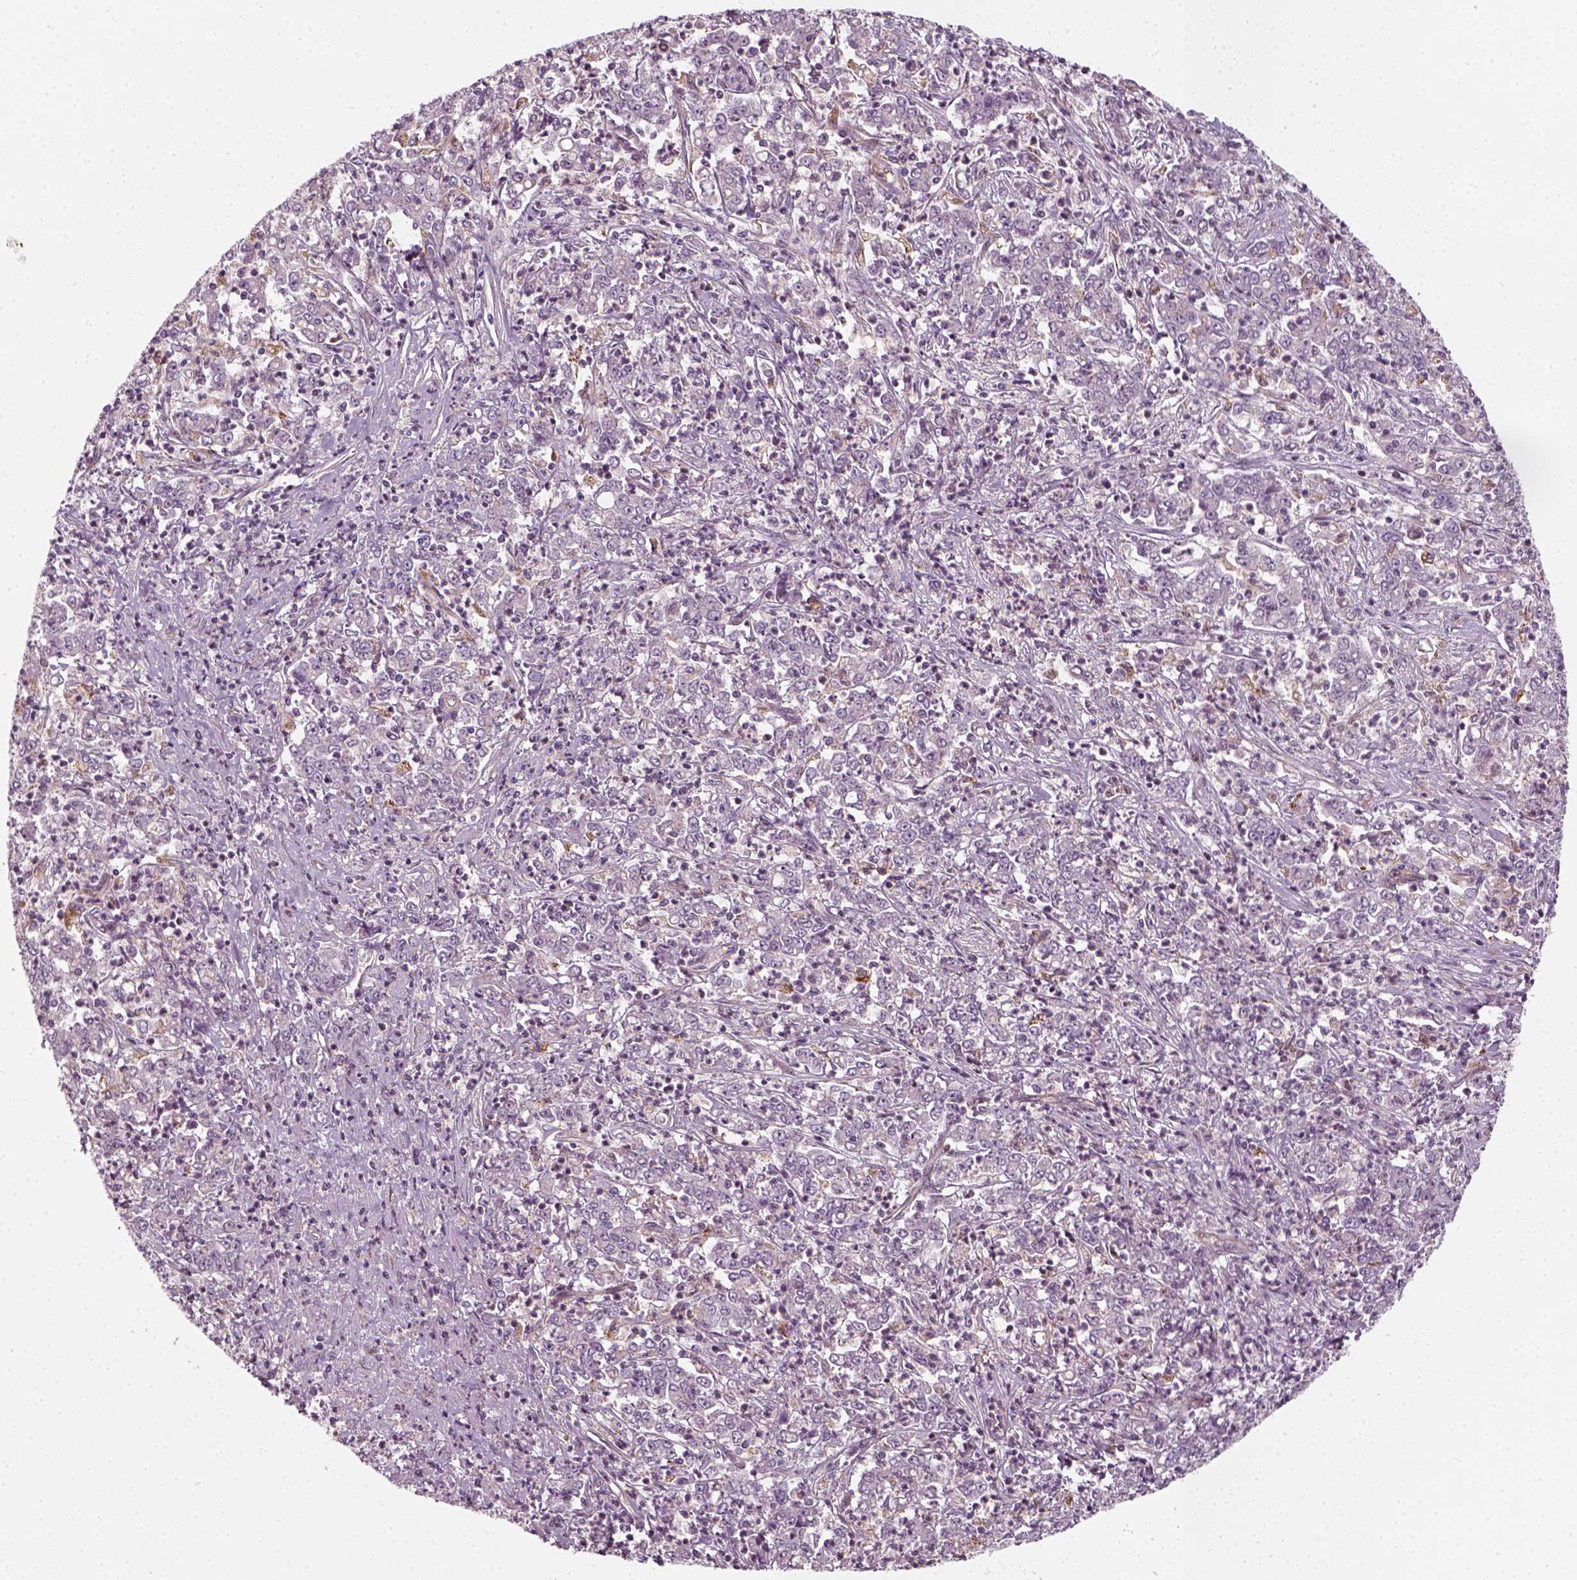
{"staining": {"intensity": "negative", "quantity": "none", "location": "none"}, "tissue": "stomach cancer", "cell_type": "Tumor cells", "image_type": "cancer", "snomed": [{"axis": "morphology", "description": "Adenocarcinoma, NOS"}, {"axis": "topography", "description": "Stomach, lower"}], "caption": "A photomicrograph of human stomach cancer (adenocarcinoma) is negative for staining in tumor cells.", "gene": "DNASE1L1", "patient": {"sex": "female", "age": 71}}